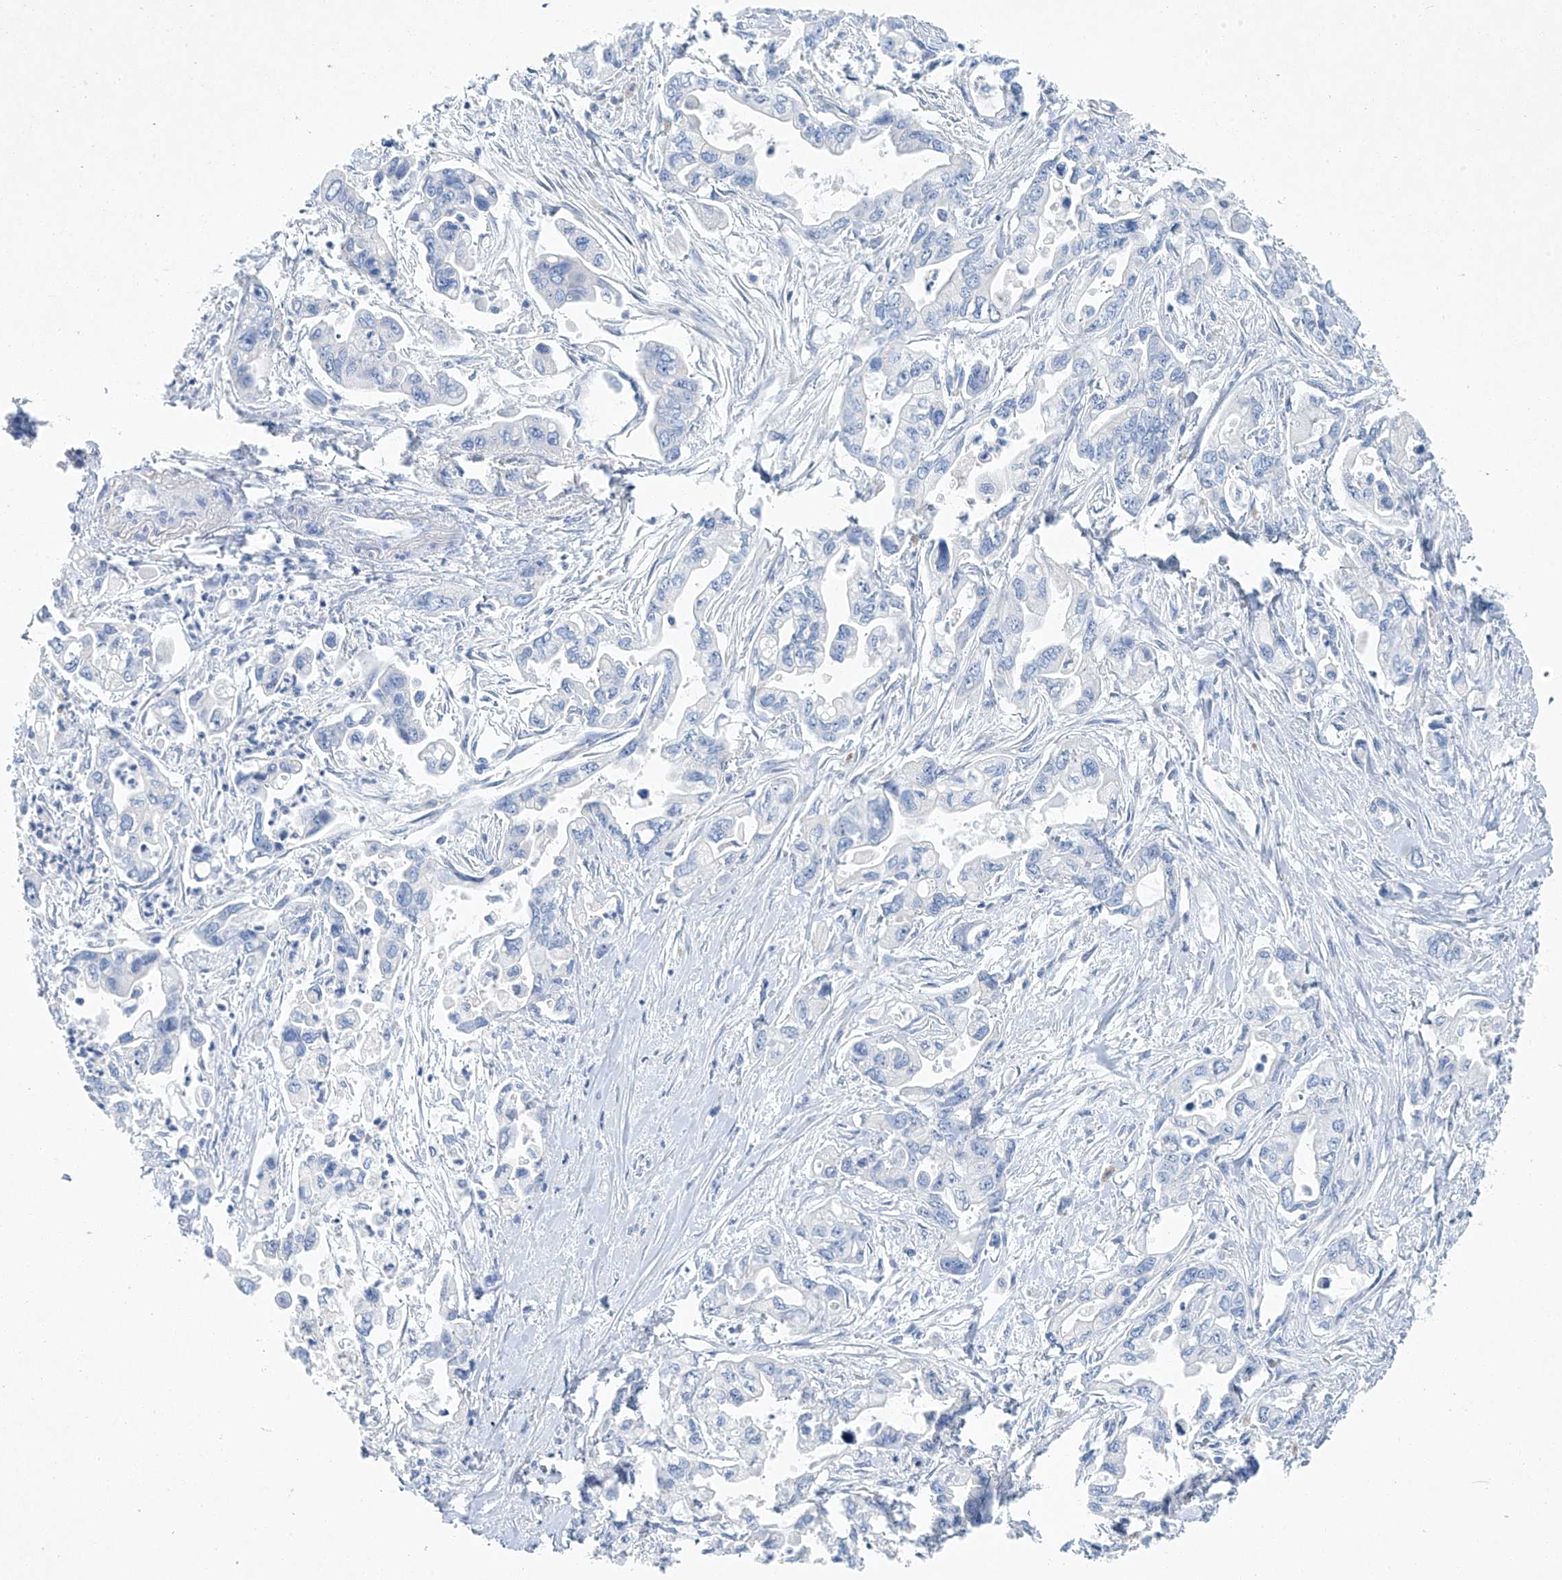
{"staining": {"intensity": "negative", "quantity": "none", "location": "none"}, "tissue": "pancreatic cancer", "cell_type": "Tumor cells", "image_type": "cancer", "snomed": [{"axis": "morphology", "description": "Adenocarcinoma, NOS"}, {"axis": "topography", "description": "Pancreas"}], "caption": "Tumor cells show no significant expression in adenocarcinoma (pancreatic).", "gene": "C1orf87", "patient": {"sex": "male", "age": 70}}